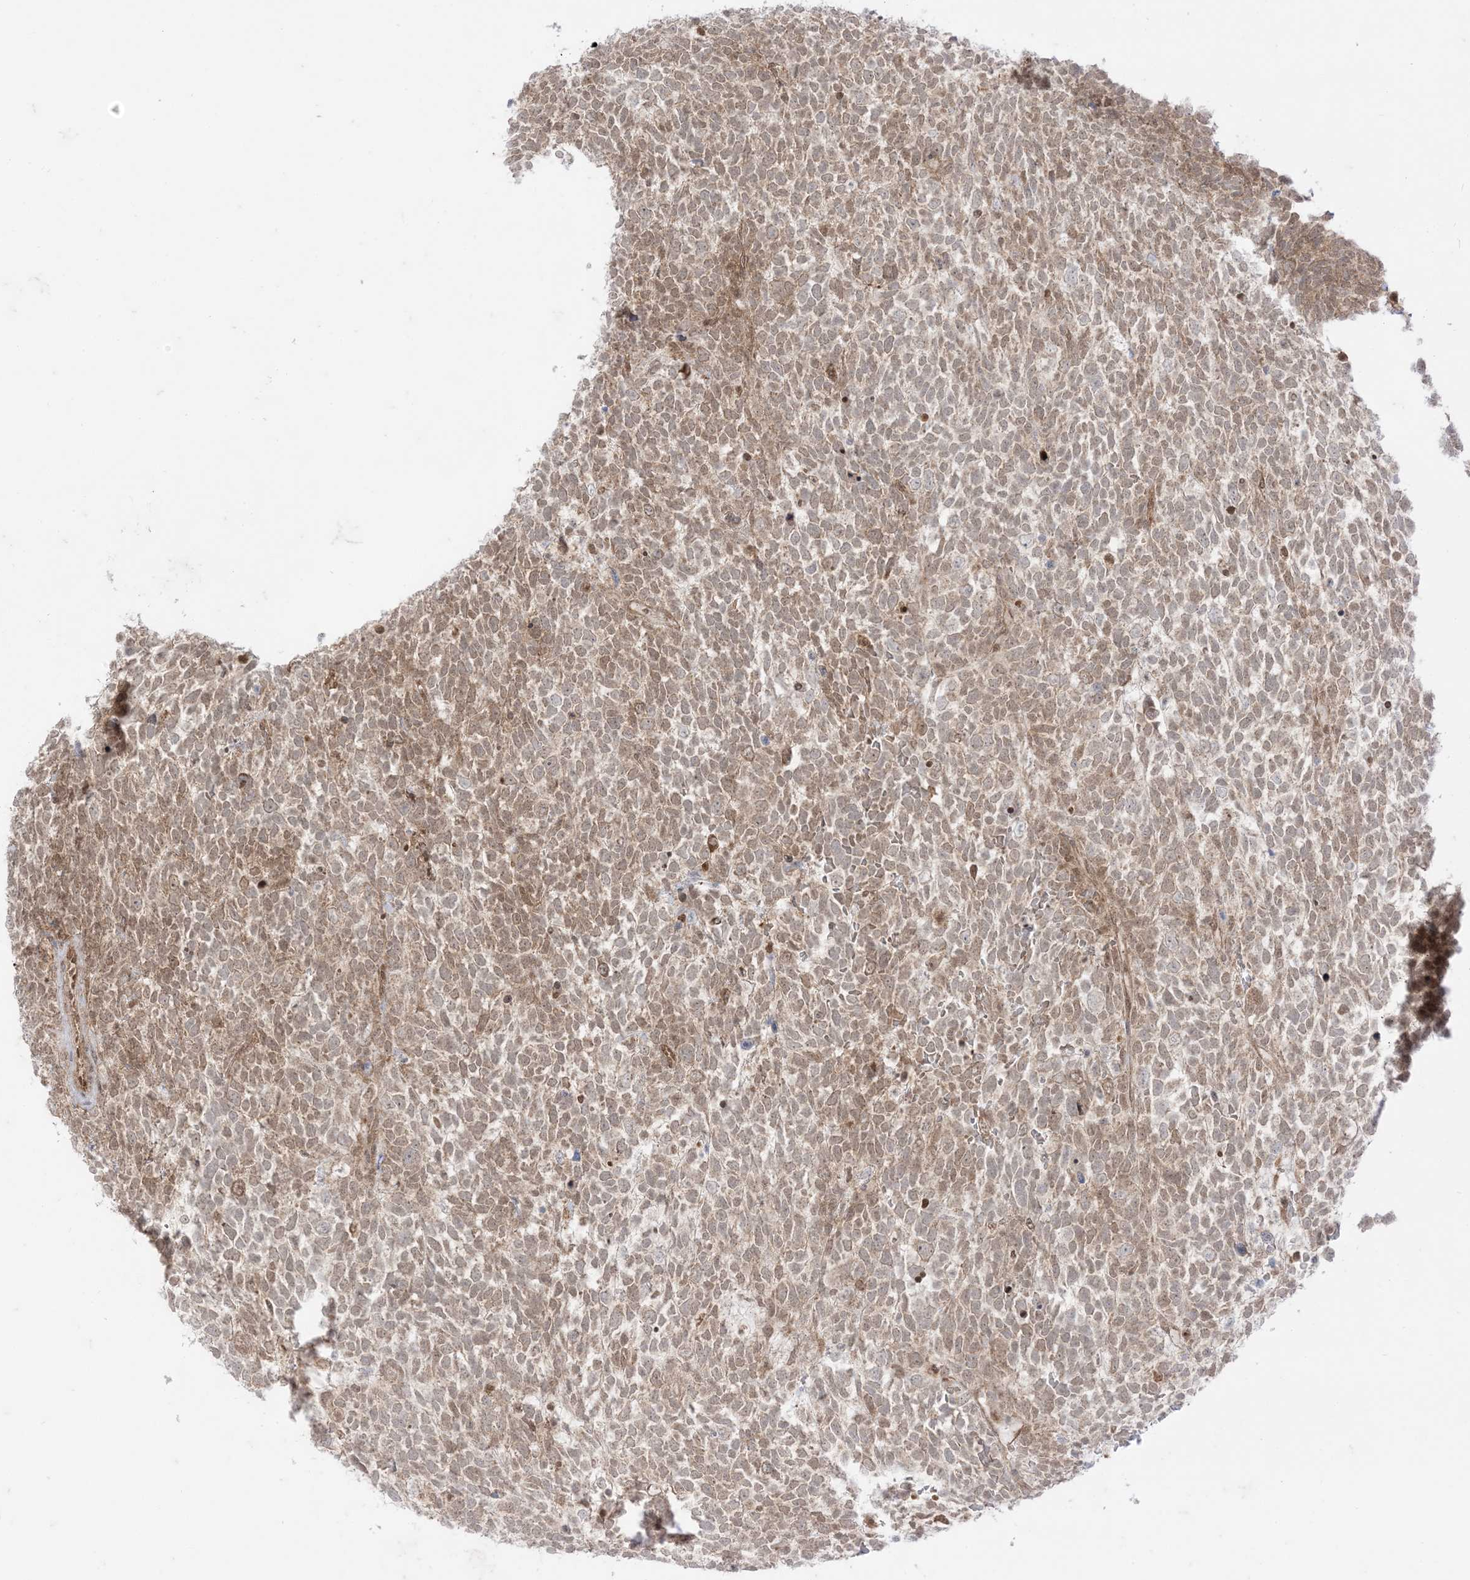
{"staining": {"intensity": "weak", "quantity": "25%-75%", "location": "cytoplasmic/membranous"}, "tissue": "urothelial cancer", "cell_type": "Tumor cells", "image_type": "cancer", "snomed": [{"axis": "morphology", "description": "Urothelial carcinoma, High grade"}, {"axis": "topography", "description": "Urinary bladder"}], "caption": "Protein analysis of high-grade urothelial carcinoma tissue reveals weak cytoplasmic/membranous positivity in about 25%-75% of tumor cells. The protein of interest is shown in brown color, while the nuclei are stained blue.", "gene": "PTPA", "patient": {"sex": "female", "age": 82}}